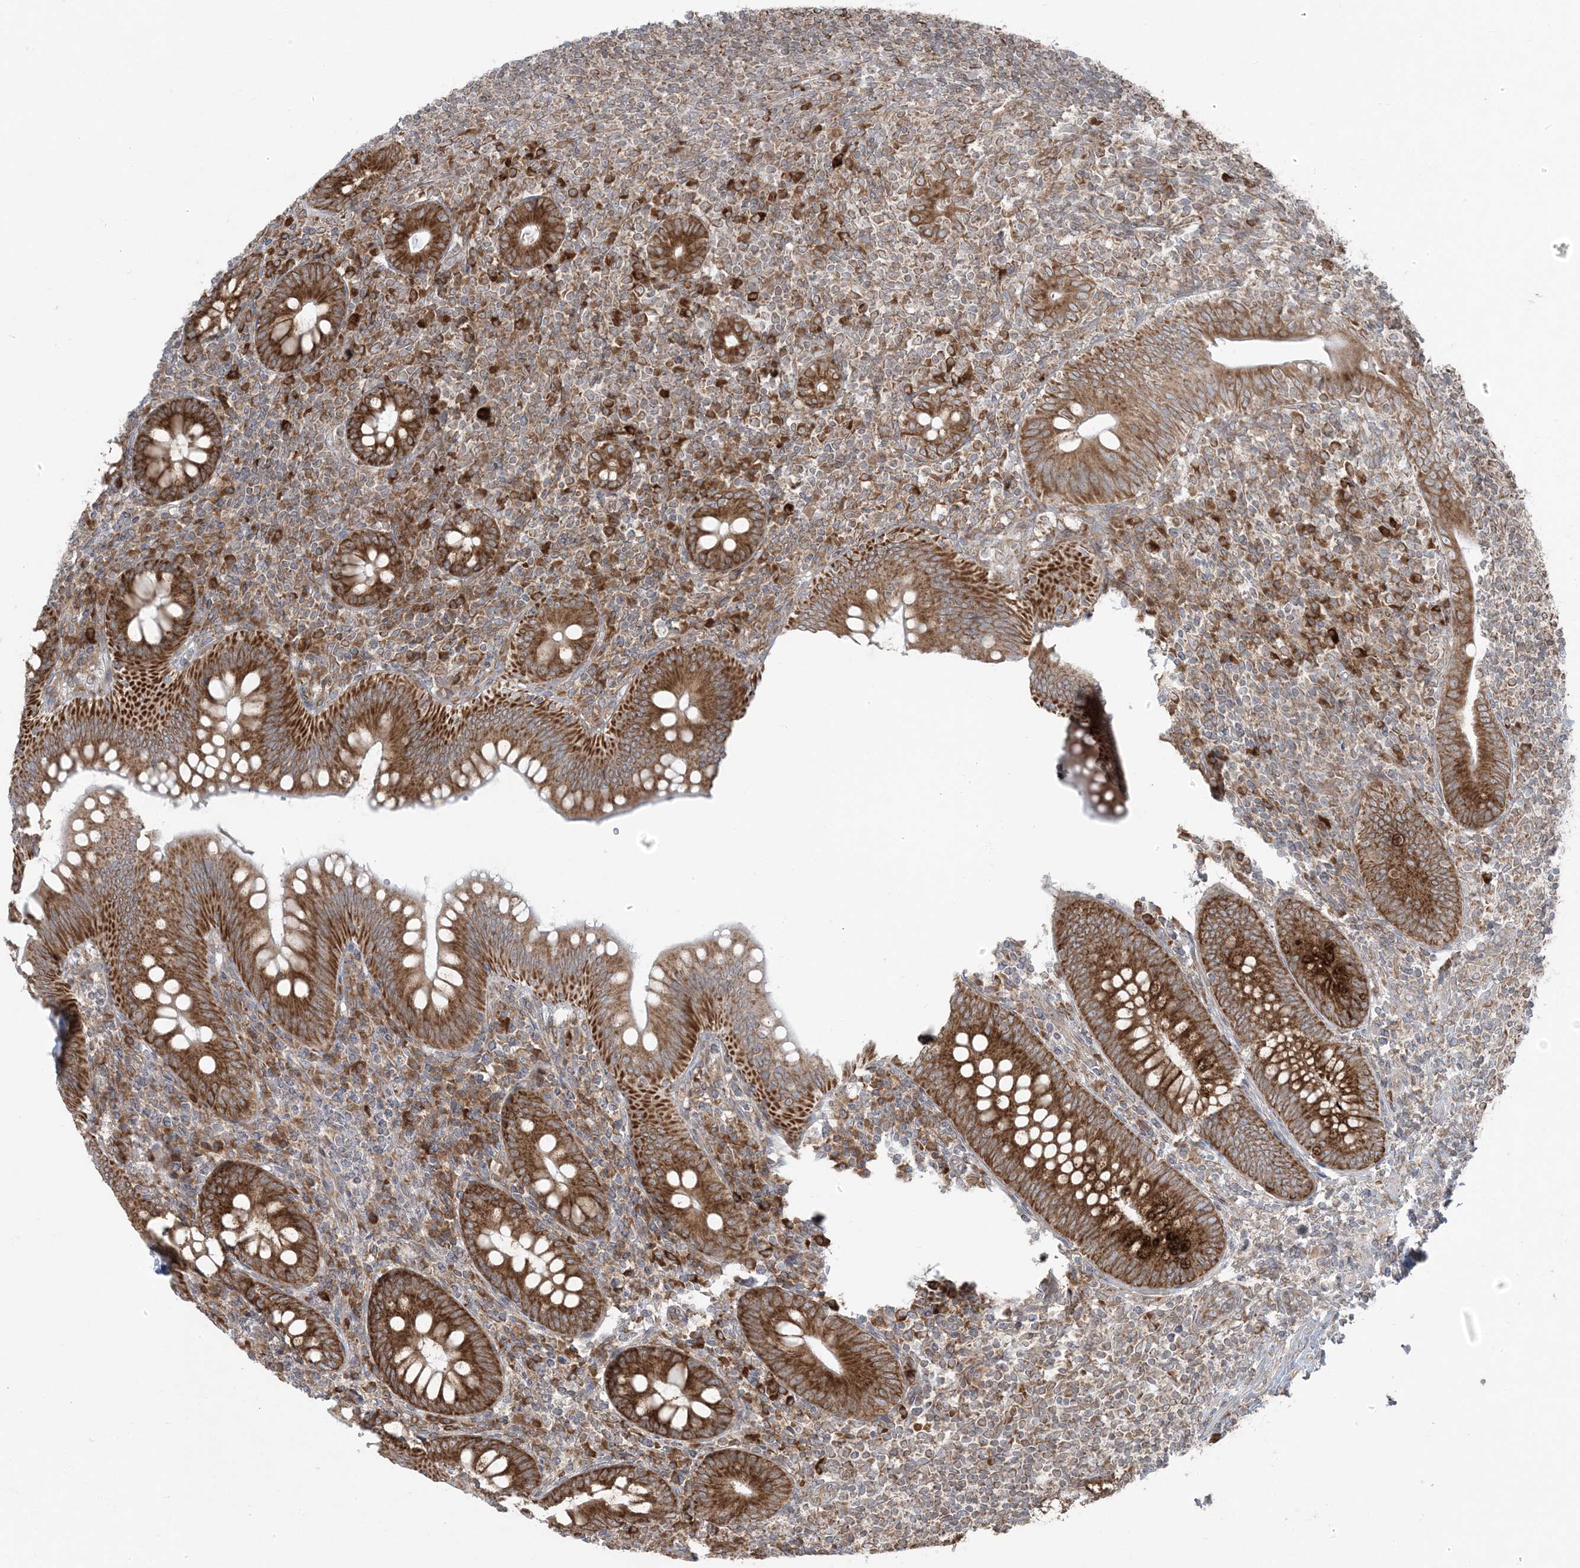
{"staining": {"intensity": "strong", "quantity": ">75%", "location": "cytoplasmic/membranous"}, "tissue": "appendix", "cell_type": "Glandular cells", "image_type": "normal", "snomed": [{"axis": "morphology", "description": "Normal tissue, NOS"}, {"axis": "topography", "description": "Appendix"}], "caption": "Immunohistochemistry of normal human appendix reveals high levels of strong cytoplasmic/membranous expression in approximately >75% of glandular cells. (DAB IHC, brown staining for protein, blue staining for nuclei).", "gene": "UBXN4", "patient": {"sex": "male", "age": 14}}